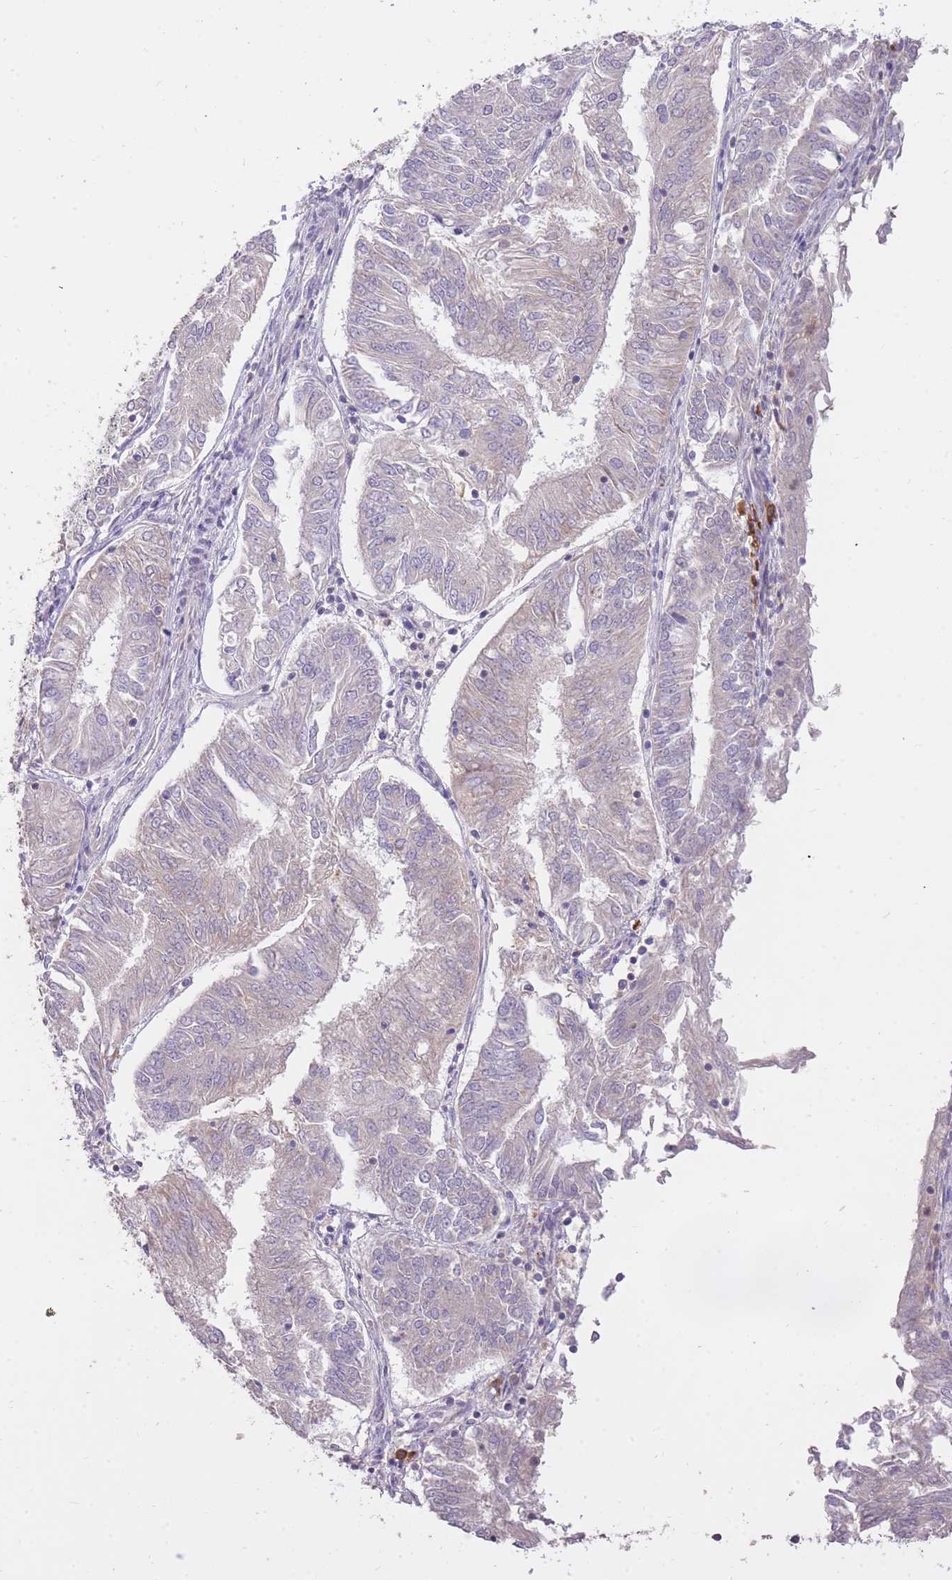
{"staining": {"intensity": "negative", "quantity": "none", "location": "none"}, "tissue": "endometrial cancer", "cell_type": "Tumor cells", "image_type": "cancer", "snomed": [{"axis": "morphology", "description": "Adenocarcinoma, NOS"}, {"axis": "topography", "description": "Endometrium"}], "caption": "DAB immunohistochemical staining of endometrial adenocarcinoma exhibits no significant staining in tumor cells.", "gene": "FRG2C", "patient": {"sex": "female", "age": 58}}